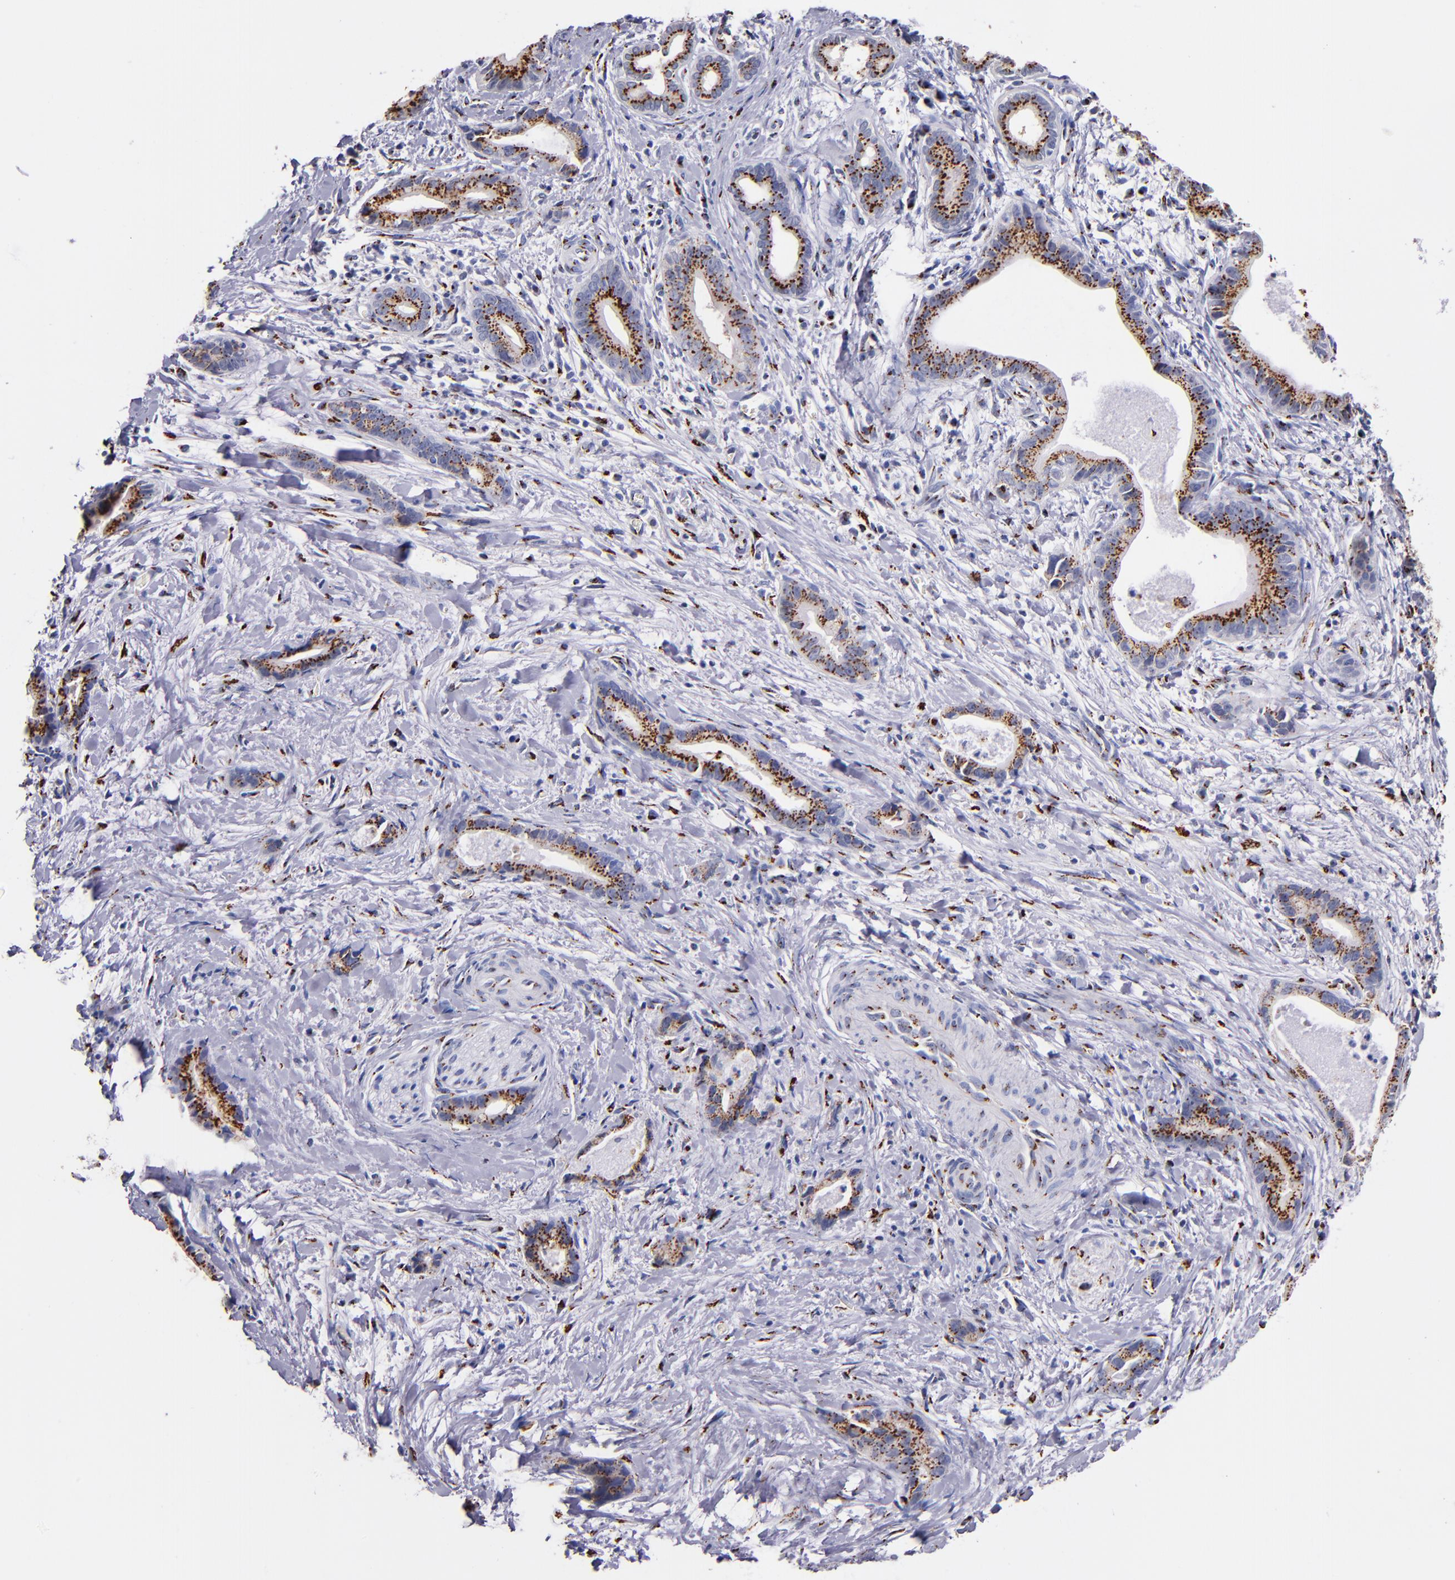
{"staining": {"intensity": "moderate", "quantity": ">75%", "location": "cytoplasmic/membranous"}, "tissue": "liver cancer", "cell_type": "Tumor cells", "image_type": "cancer", "snomed": [{"axis": "morphology", "description": "Cholangiocarcinoma"}, {"axis": "topography", "description": "Liver"}], "caption": "A histopathology image of human liver cholangiocarcinoma stained for a protein exhibits moderate cytoplasmic/membranous brown staining in tumor cells. The protein is shown in brown color, while the nuclei are stained blue.", "gene": "GOLIM4", "patient": {"sex": "female", "age": 55}}